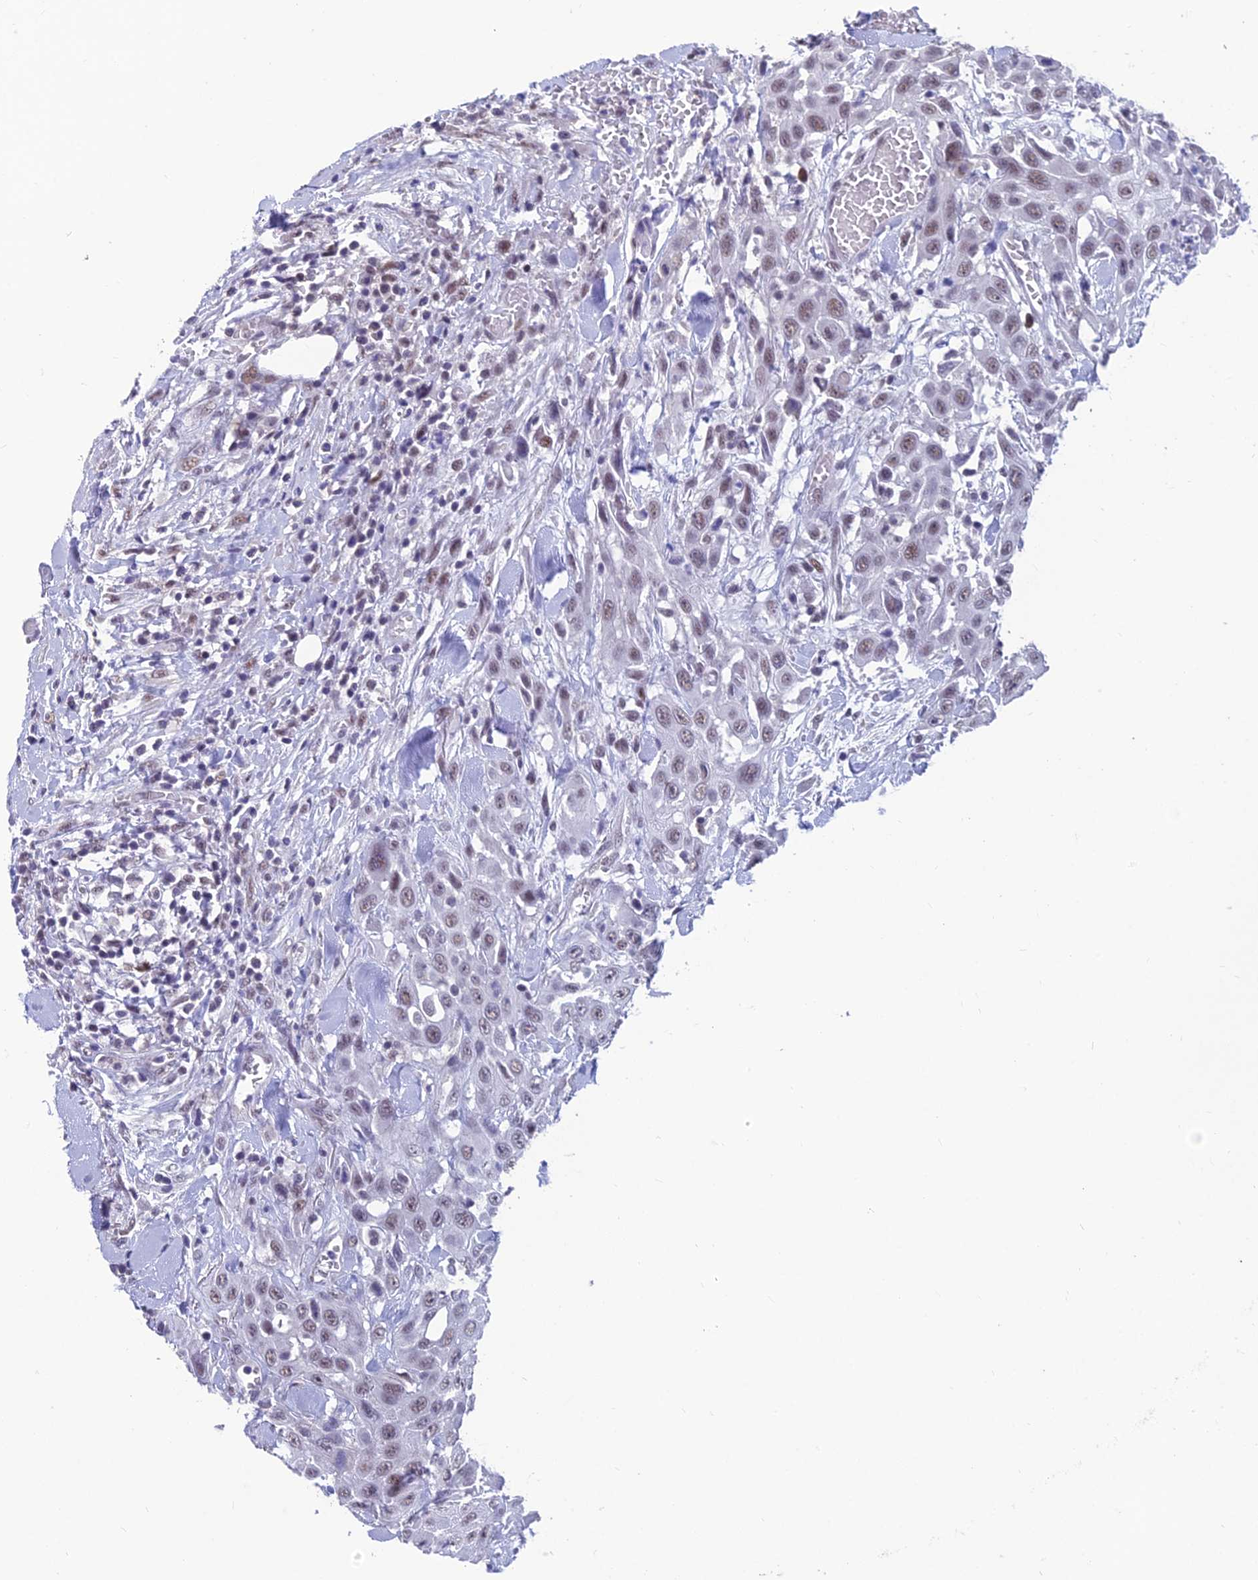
{"staining": {"intensity": "moderate", "quantity": "25%-75%", "location": "nuclear"}, "tissue": "head and neck cancer", "cell_type": "Tumor cells", "image_type": "cancer", "snomed": [{"axis": "morphology", "description": "Squamous cell carcinoma, NOS"}, {"axis": "topography", "description": "Head-Neck"}], "caption": "IHC image of neoplastic tissue: human head and neck squamous cell carcinoma stained using IHC shows medium levels of moderate protein expression localized specifically in the nuclear of tumor cells, appearing as a nuclear brown color.", "gene": "KIAA1191", "patient": {"sex": "male", "age": 81}}